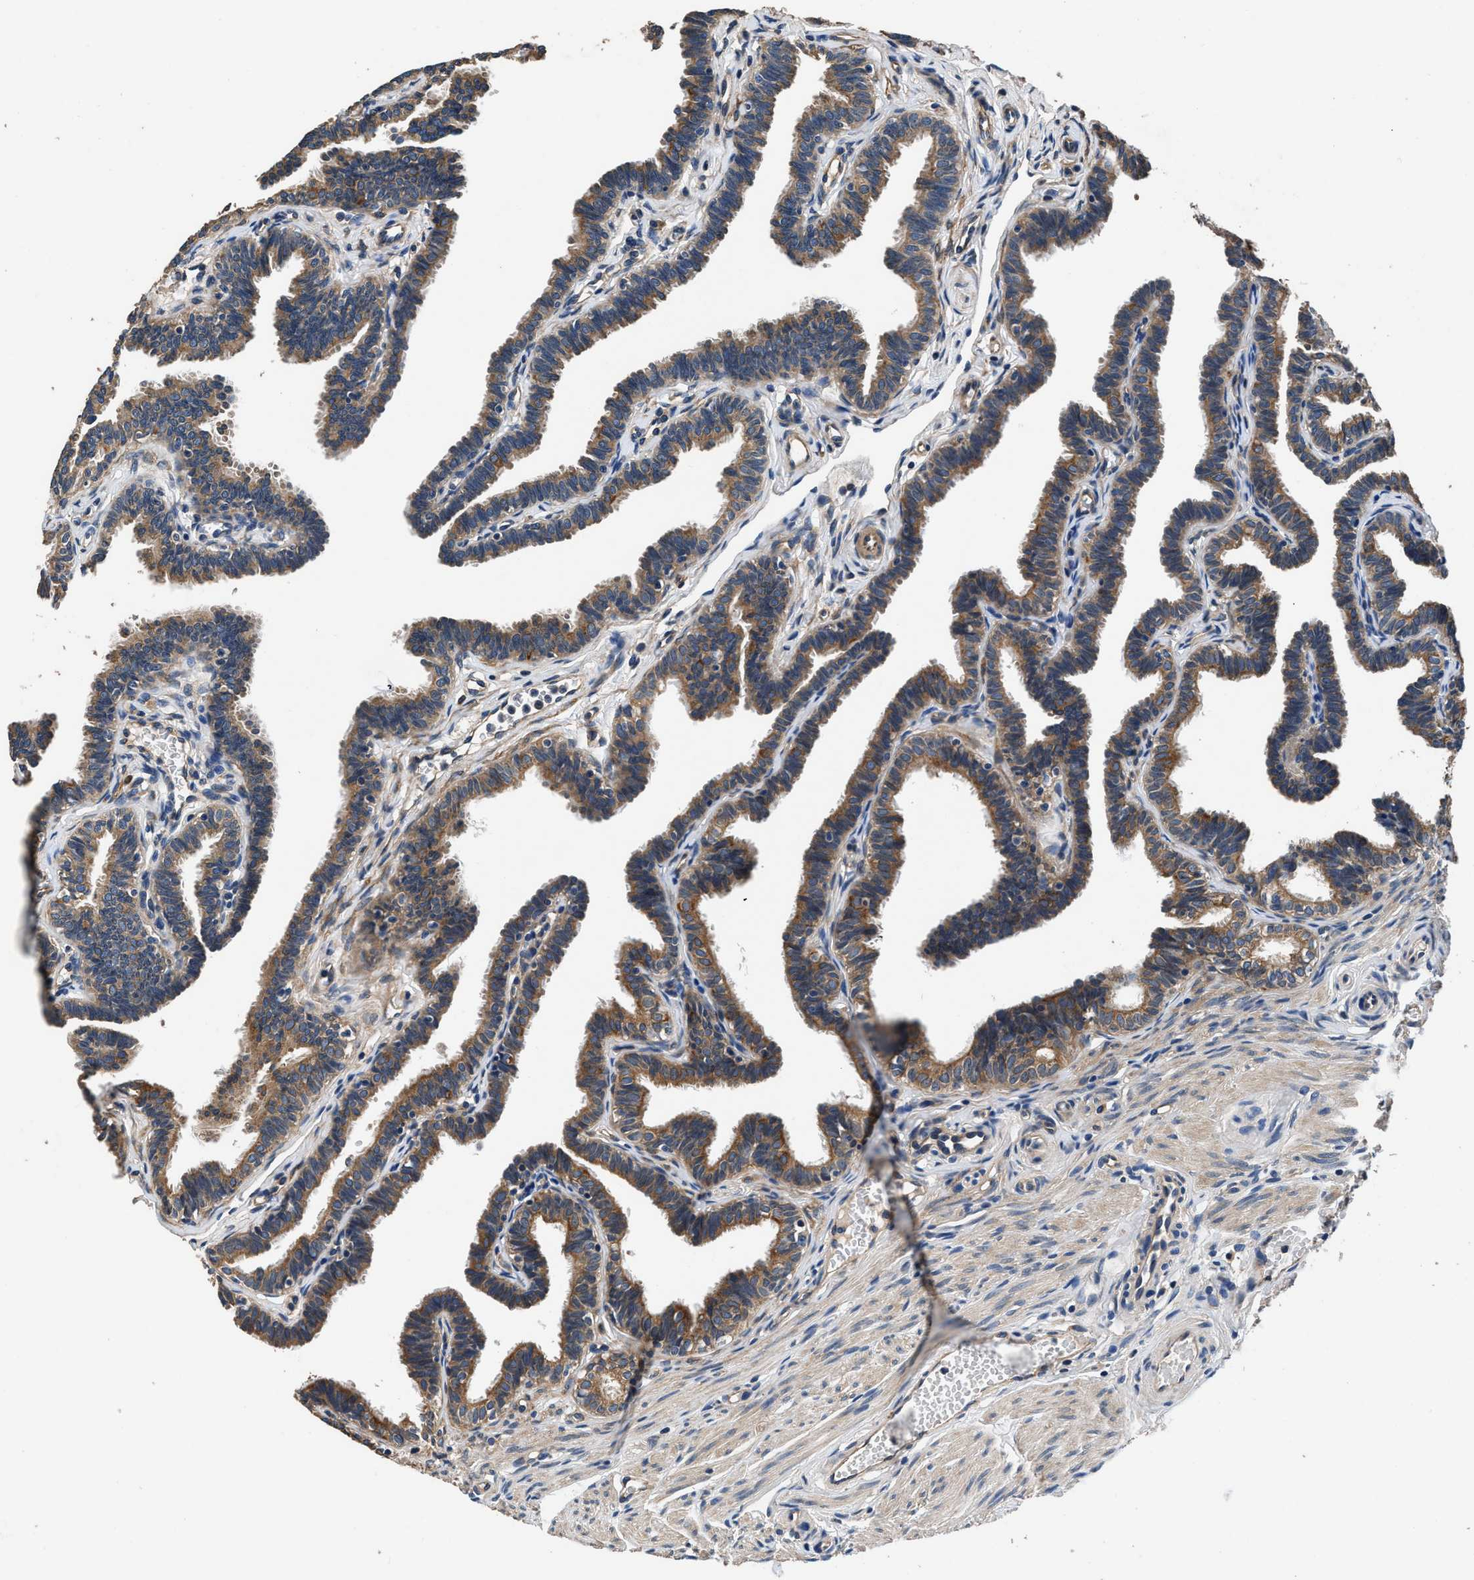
{"staining": {"intensity": "strong", "quantity": ">75%", "location": "cytoplasmic/membranous"}, "tissue": "fallopian tube", "cell_type": "Glandular cells", "image_type": "normal", "snomed": [{"axis": "morphology", "description": "Normal tissue, NOS"}, {"axis": "topography", "description": "Fallopian tube"}, {"axis": "topography", "description": "Ovary"}], "caption": "This histopathology image shows IHC staining of benign human fallopian tube, with high strong cytoplasmic/membranous expression in about >75% of glandular cells.", "gene": "DHRS7B", "patient": {"sex": "female", "age": 23}}